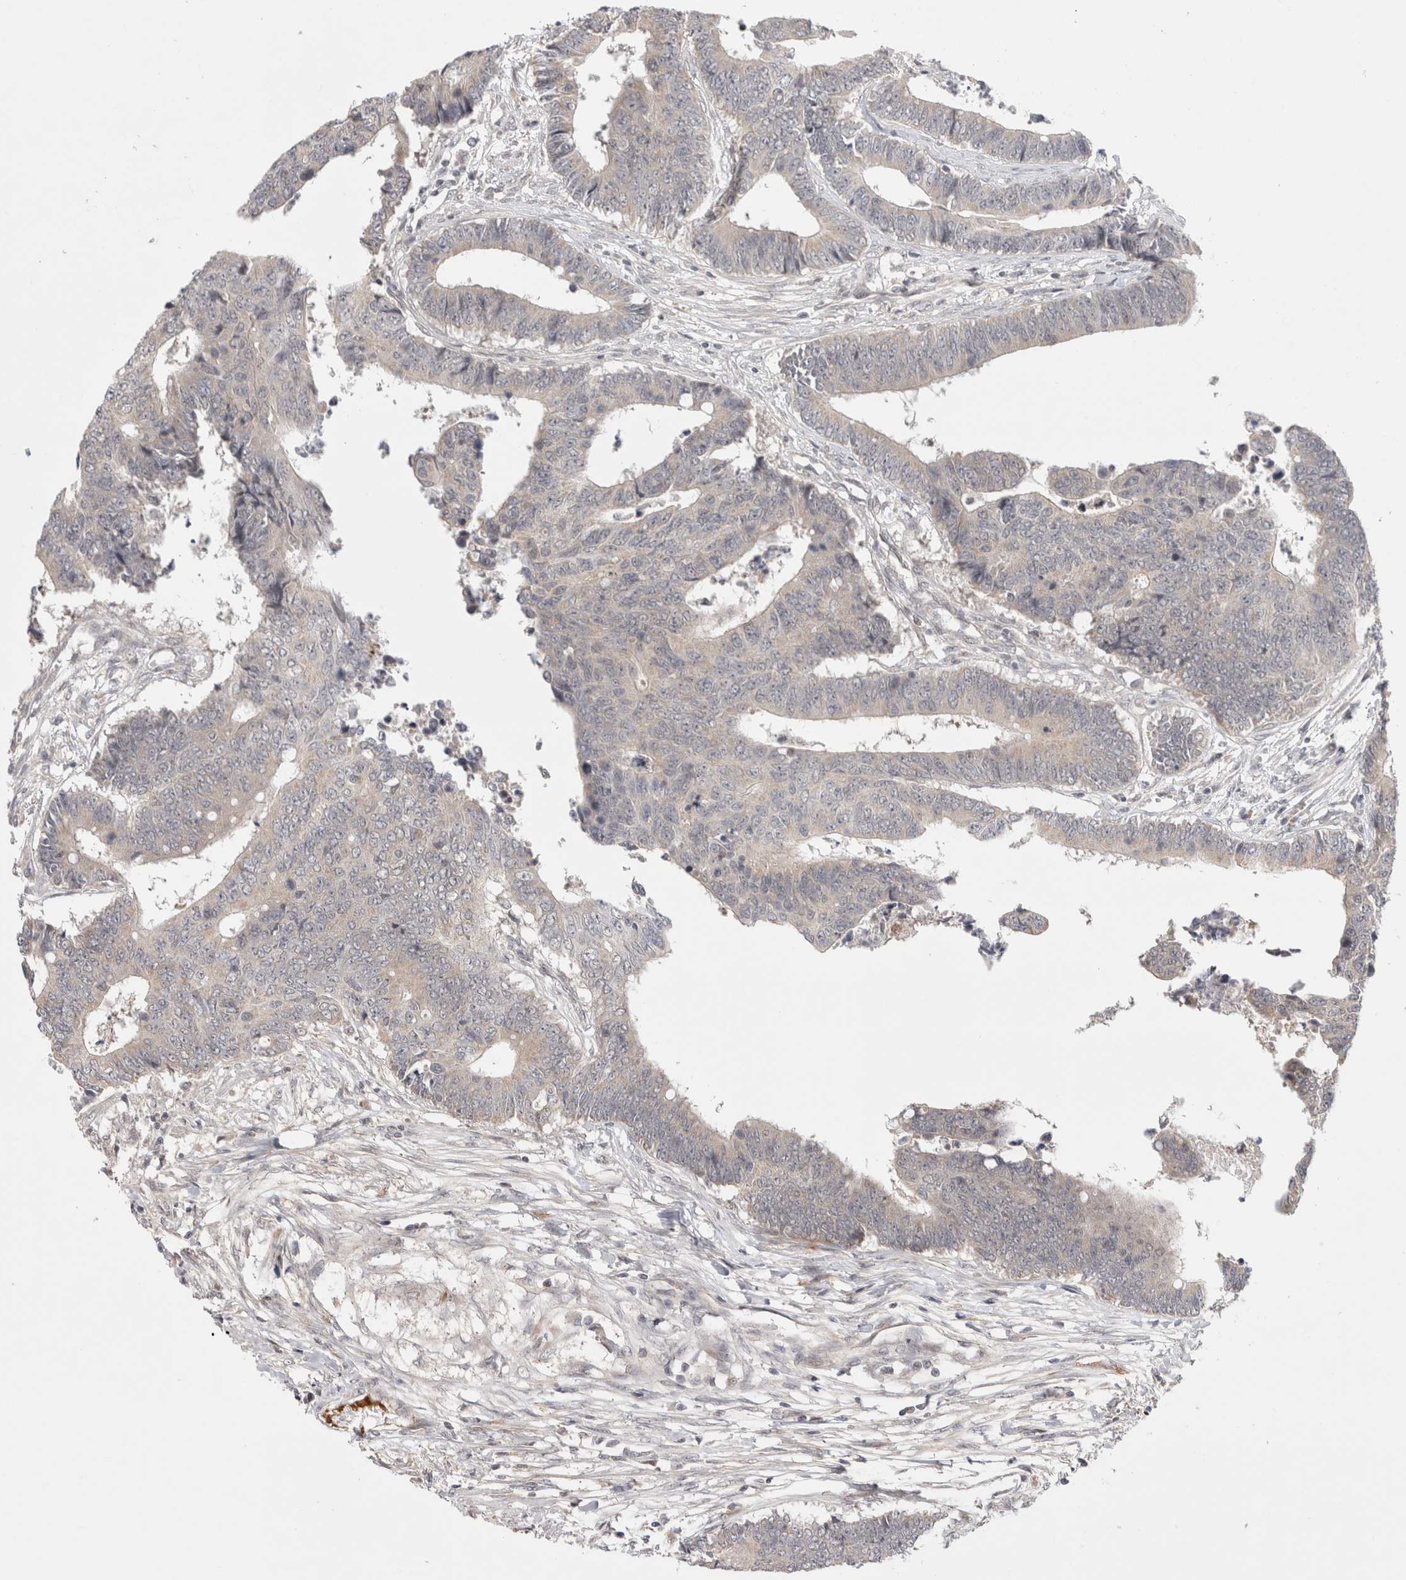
{"staining": {"intensity": "weak", "quantity": "<25%", "location": "cytoplasmic/membranous"}, "tissue": "colorectal cancer", "cell_type": "Tumor cells", "image_type": "cancer", "snomed": [{"axis": "morphology", "description": "Adenocarcinoma, NOS"}, {"axis": "topography", "description": "Rectum"}], "caption": "The micrograph demonstrates no staining of tumor cells in colorectal cancer (adenocarcinoma). The staining was performed using DAB to visualize the protein expression in brown, while the nuclei were stained in blue with hematoxylin (Magnification: 20x).", "gene": "ZNF318", "patient": {"sex": "male", "age": 84}}